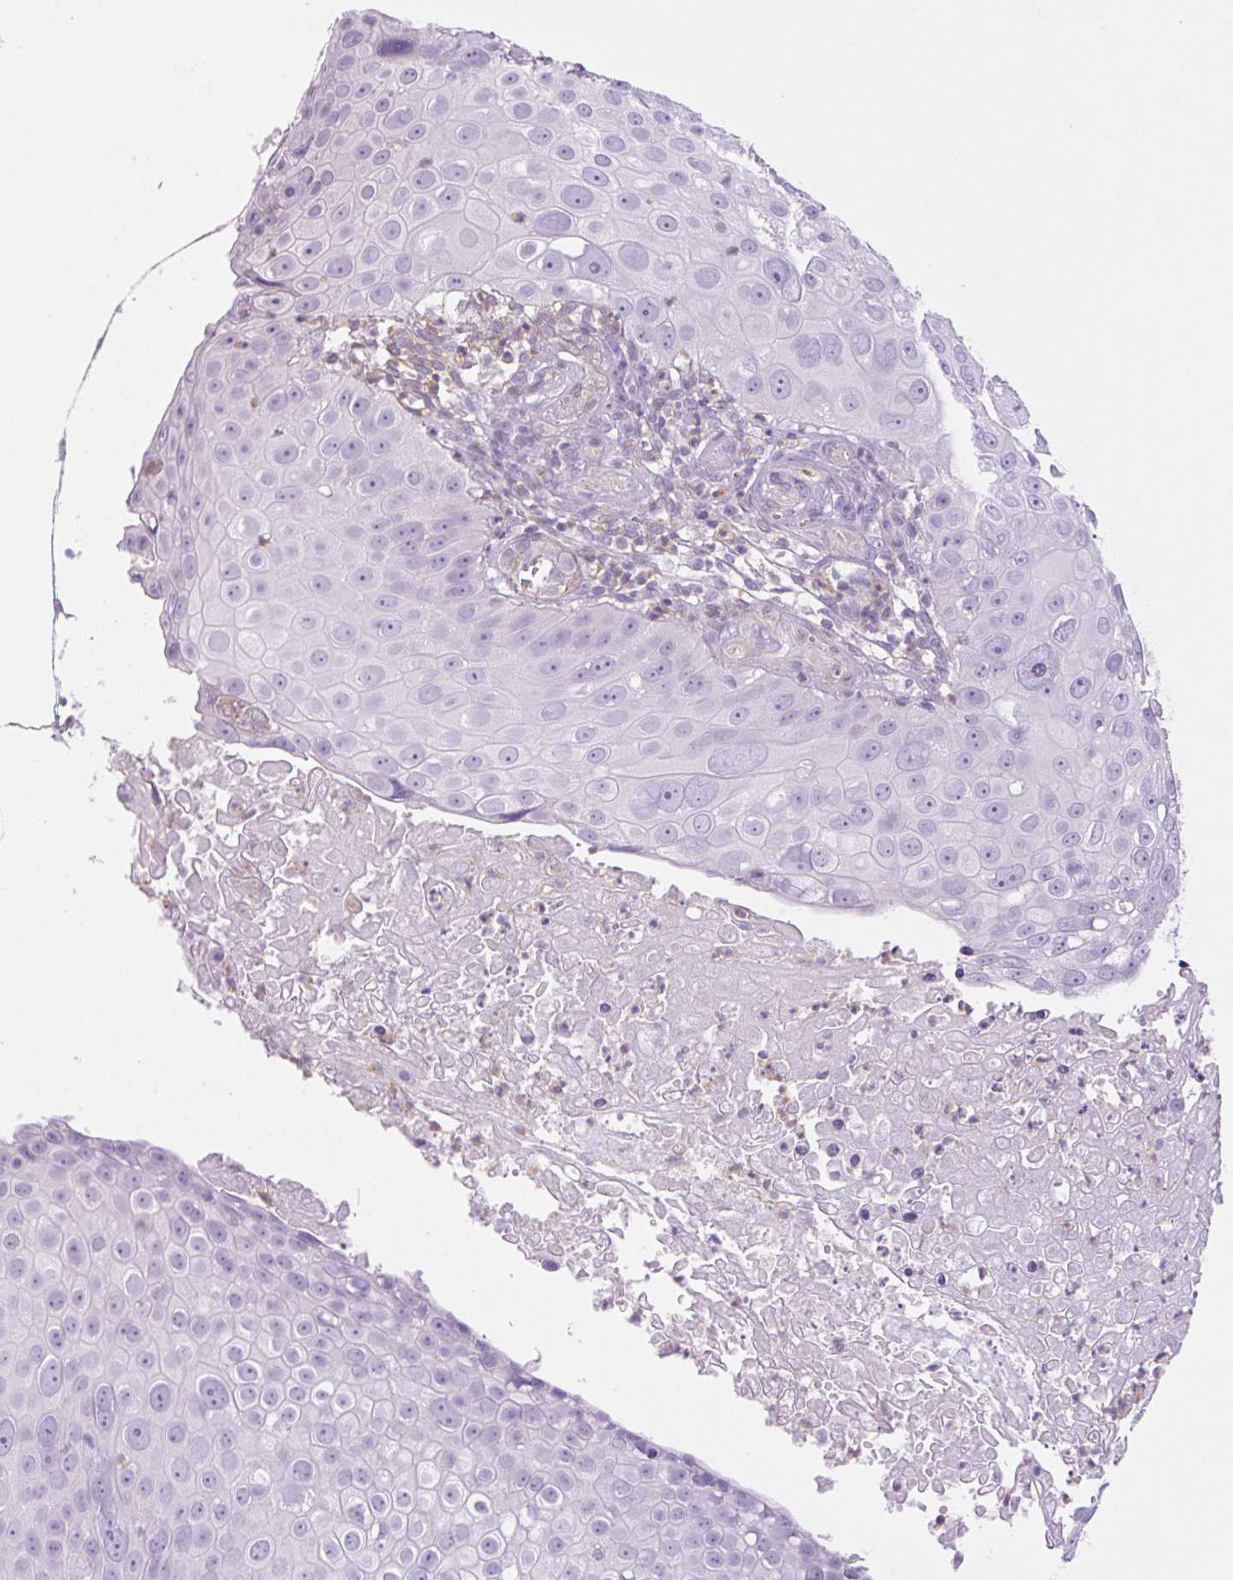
{"staining": {"intensity": "negative", "quantity": "none", "location": "none"}, "tissue": "skin cancer", "cell_type": "Tumor cells", "image_type": "cancer", "snomed": [{"axis": "morphology", "description": "Squamous cell carcinoma, NOS"}, {"axis": "topography", "description": "Skin"}], "caption": "Photomicrograph shows no protein staining in tumor cells of squamous cell carcinoma (skin) tissue.", "gene": "EHD3", "patient": {"sex": "male", "age": 71}}